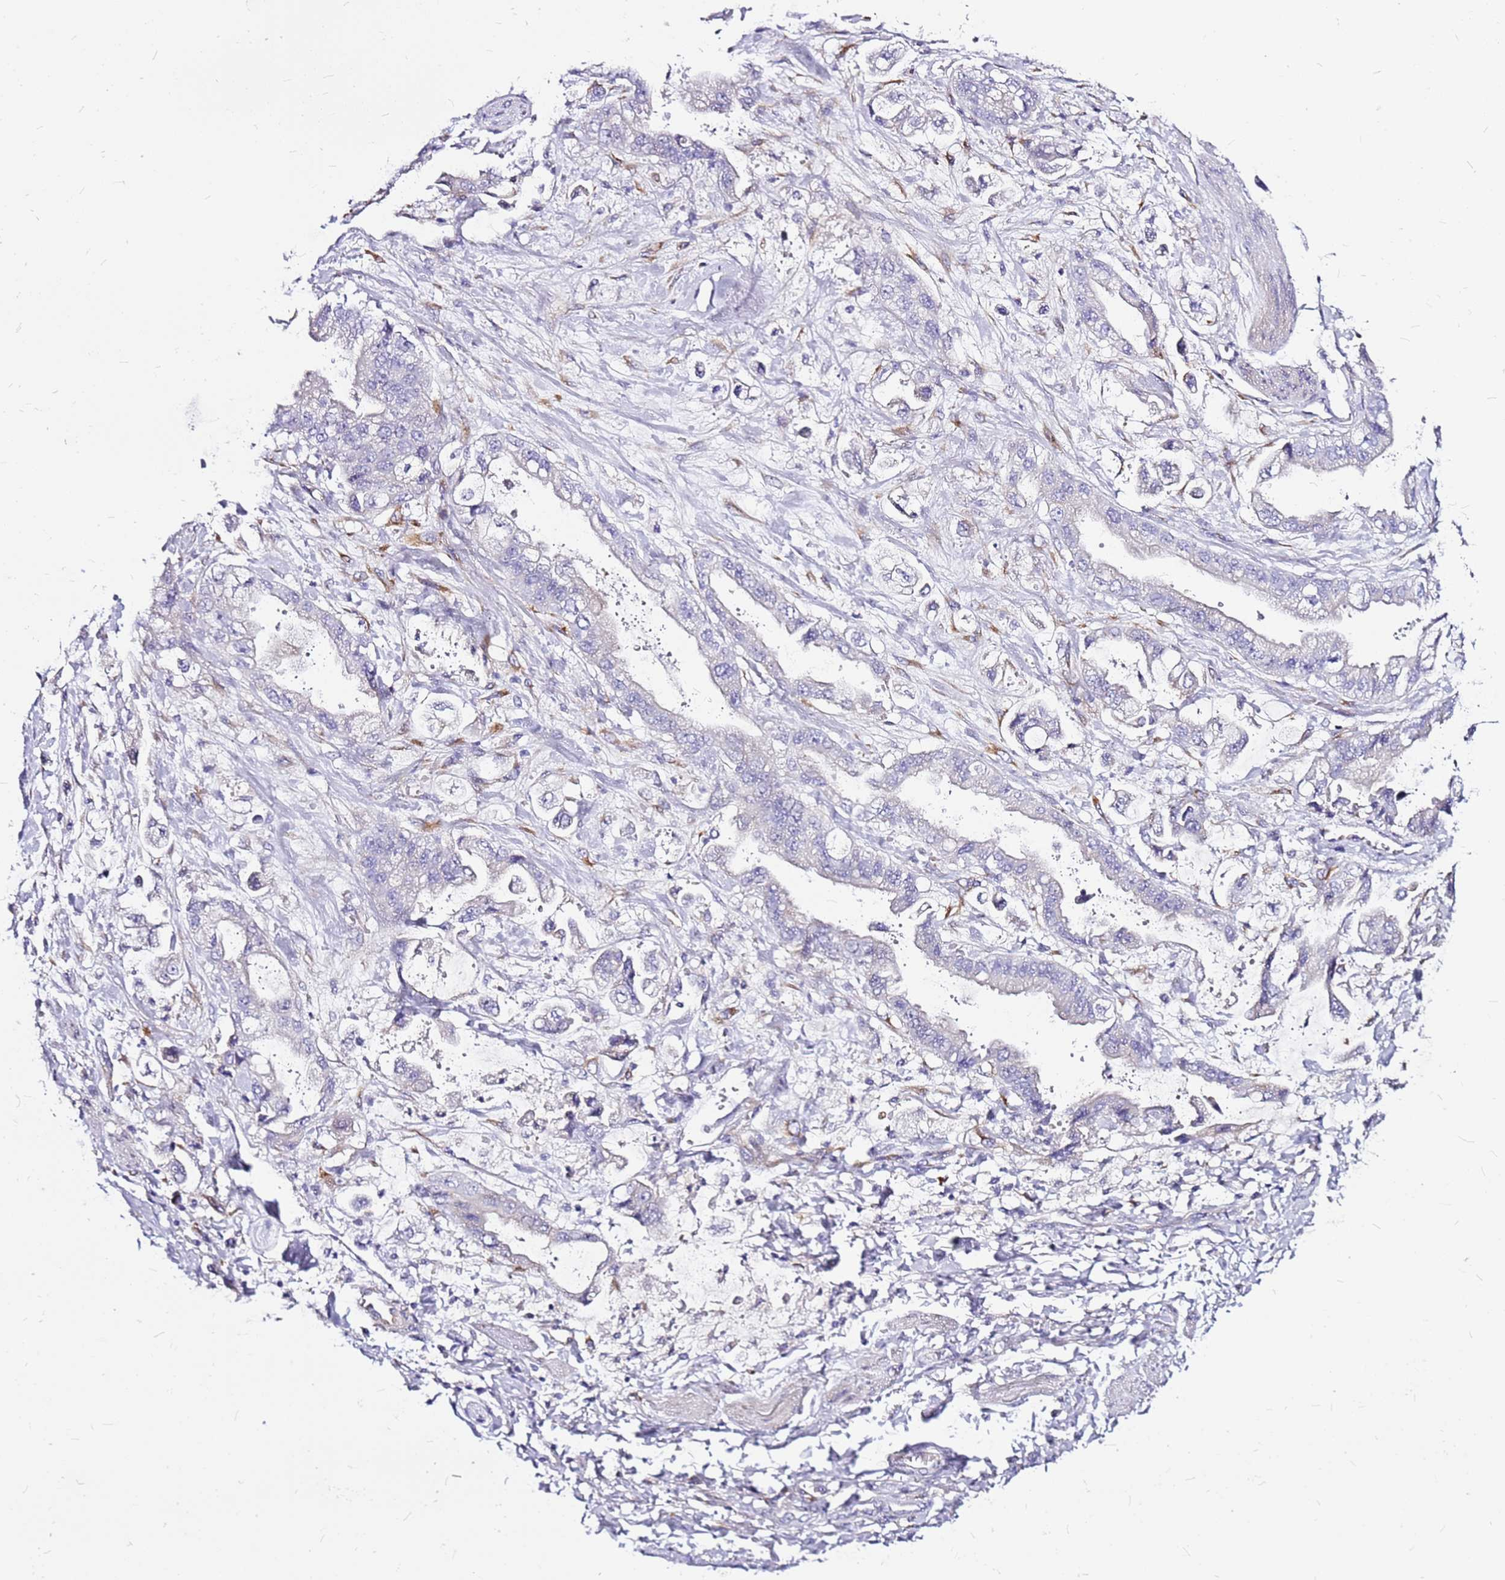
{"staining": {"intensity": "negative", "quantity": "none", "location": "none"}, "tissue": "stomach cancer", "cell_type": "Tumor cells", "image_type": "cancer", "snomed": [{"axis": "morphology", "description": "Adenocarcinoma, NOS"}, {"axis": "topography", "description": "Stomach"}], "caption": "IHC of stomach cancer reveals no staining in tumor cells. (DAB (3,3'-diaminobenzidine) immunohistochemistry visualized using brightfield microscopy, high magnification).", "gene": "CASD1", "patient": {"sex": "male", "age": 62}}